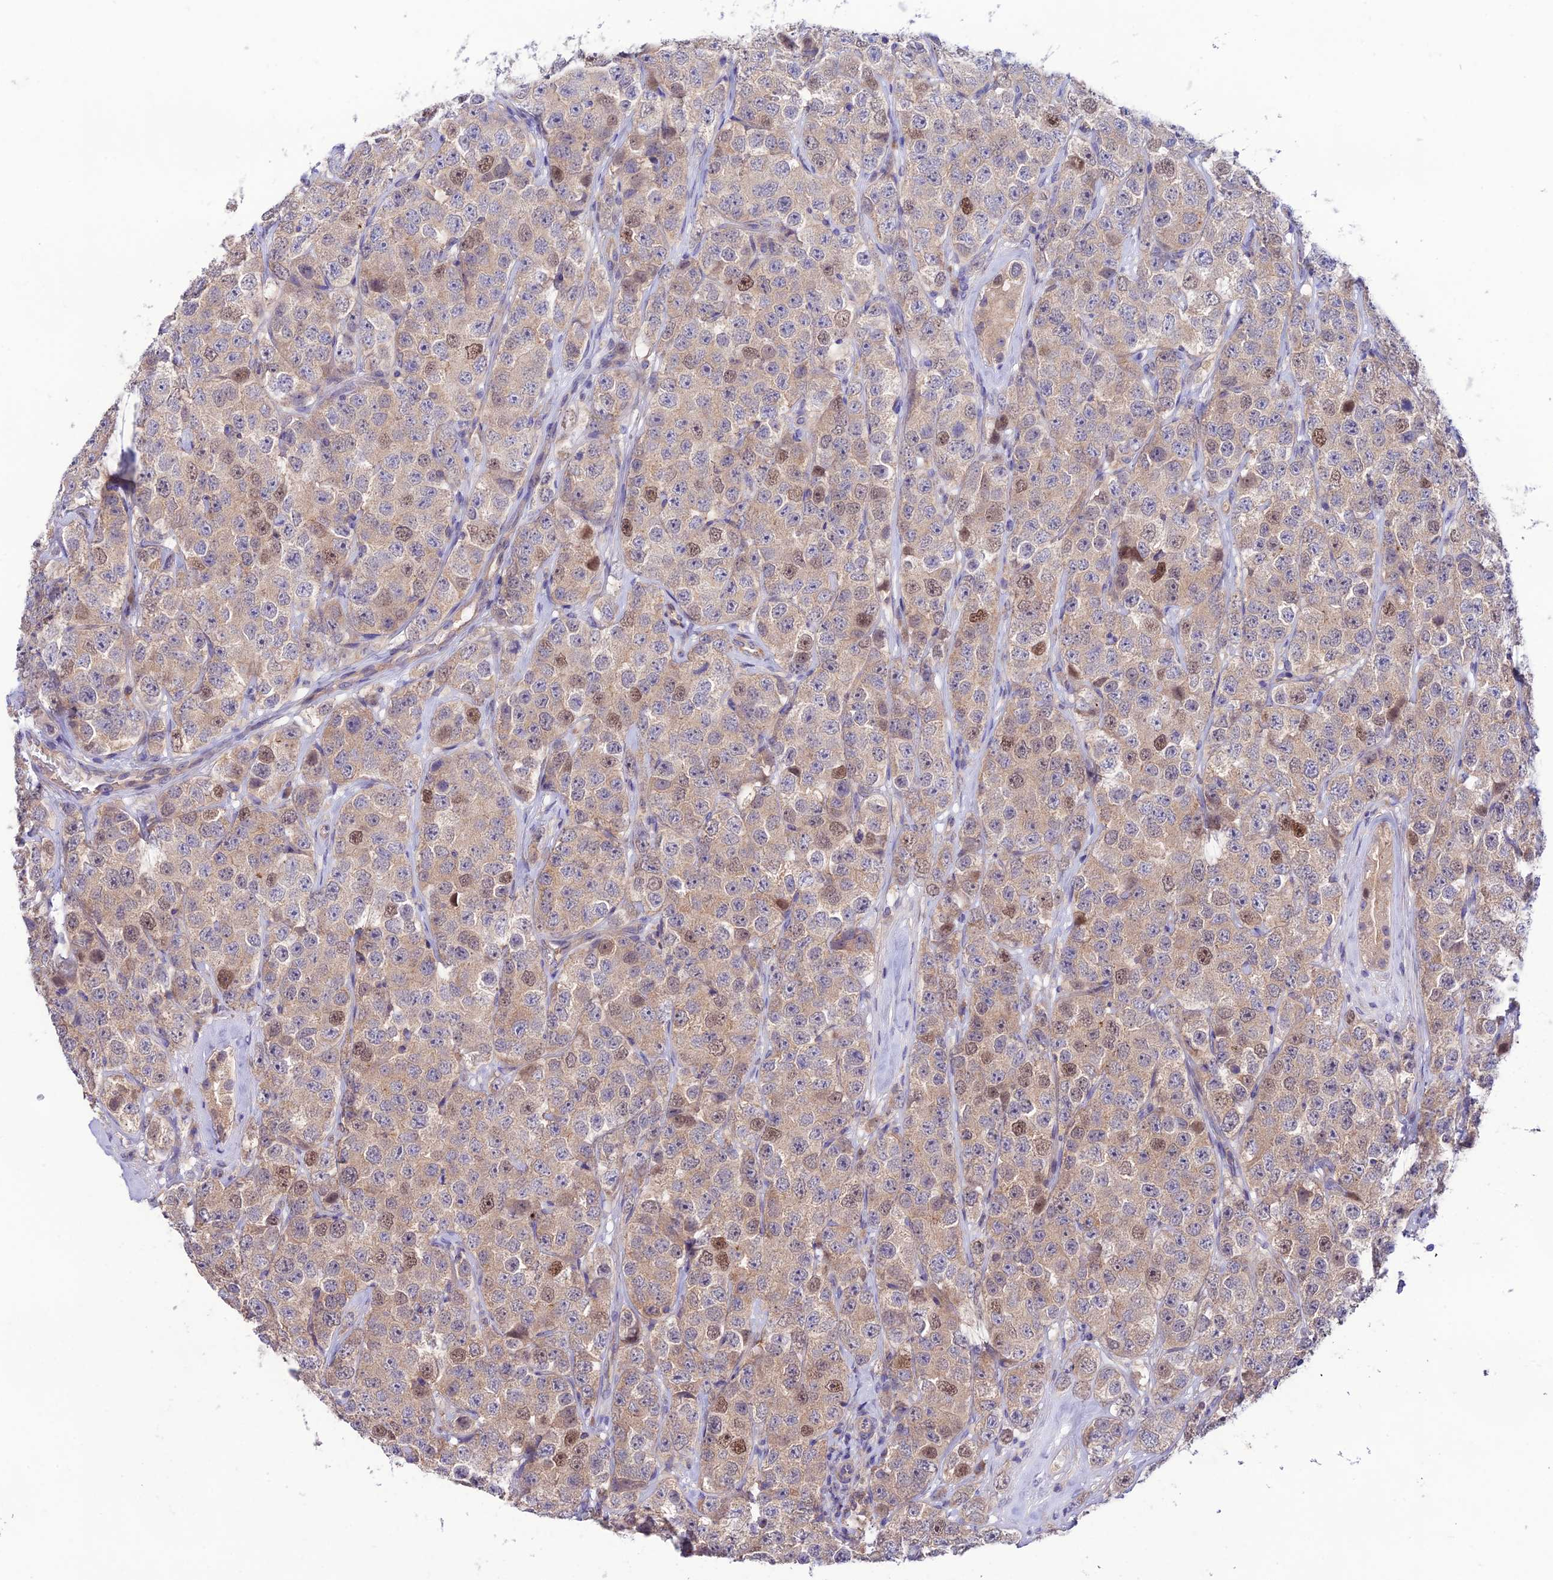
{"staining": {"intensity": "moderate", "quantity": "<25%", "location": "cytoplasmic/membranous,nuclear"}, "tissue": "testis cancer", "cell_type": "Tumor cells", "image_type": "cancer", "snomed": [{"axis": "morphology", "description": "Seminoma, NOS"}, {"axis": "topography", "description": "Testis"}], "caption": "This is a photomicrograph of IHC staining of testis seminoma, which shows moderate staining in the cytoplasmic/membranous and nuclear of tumor cells.", "gene": "BRME1", "patient": {"sex": "male", "age": 28}}